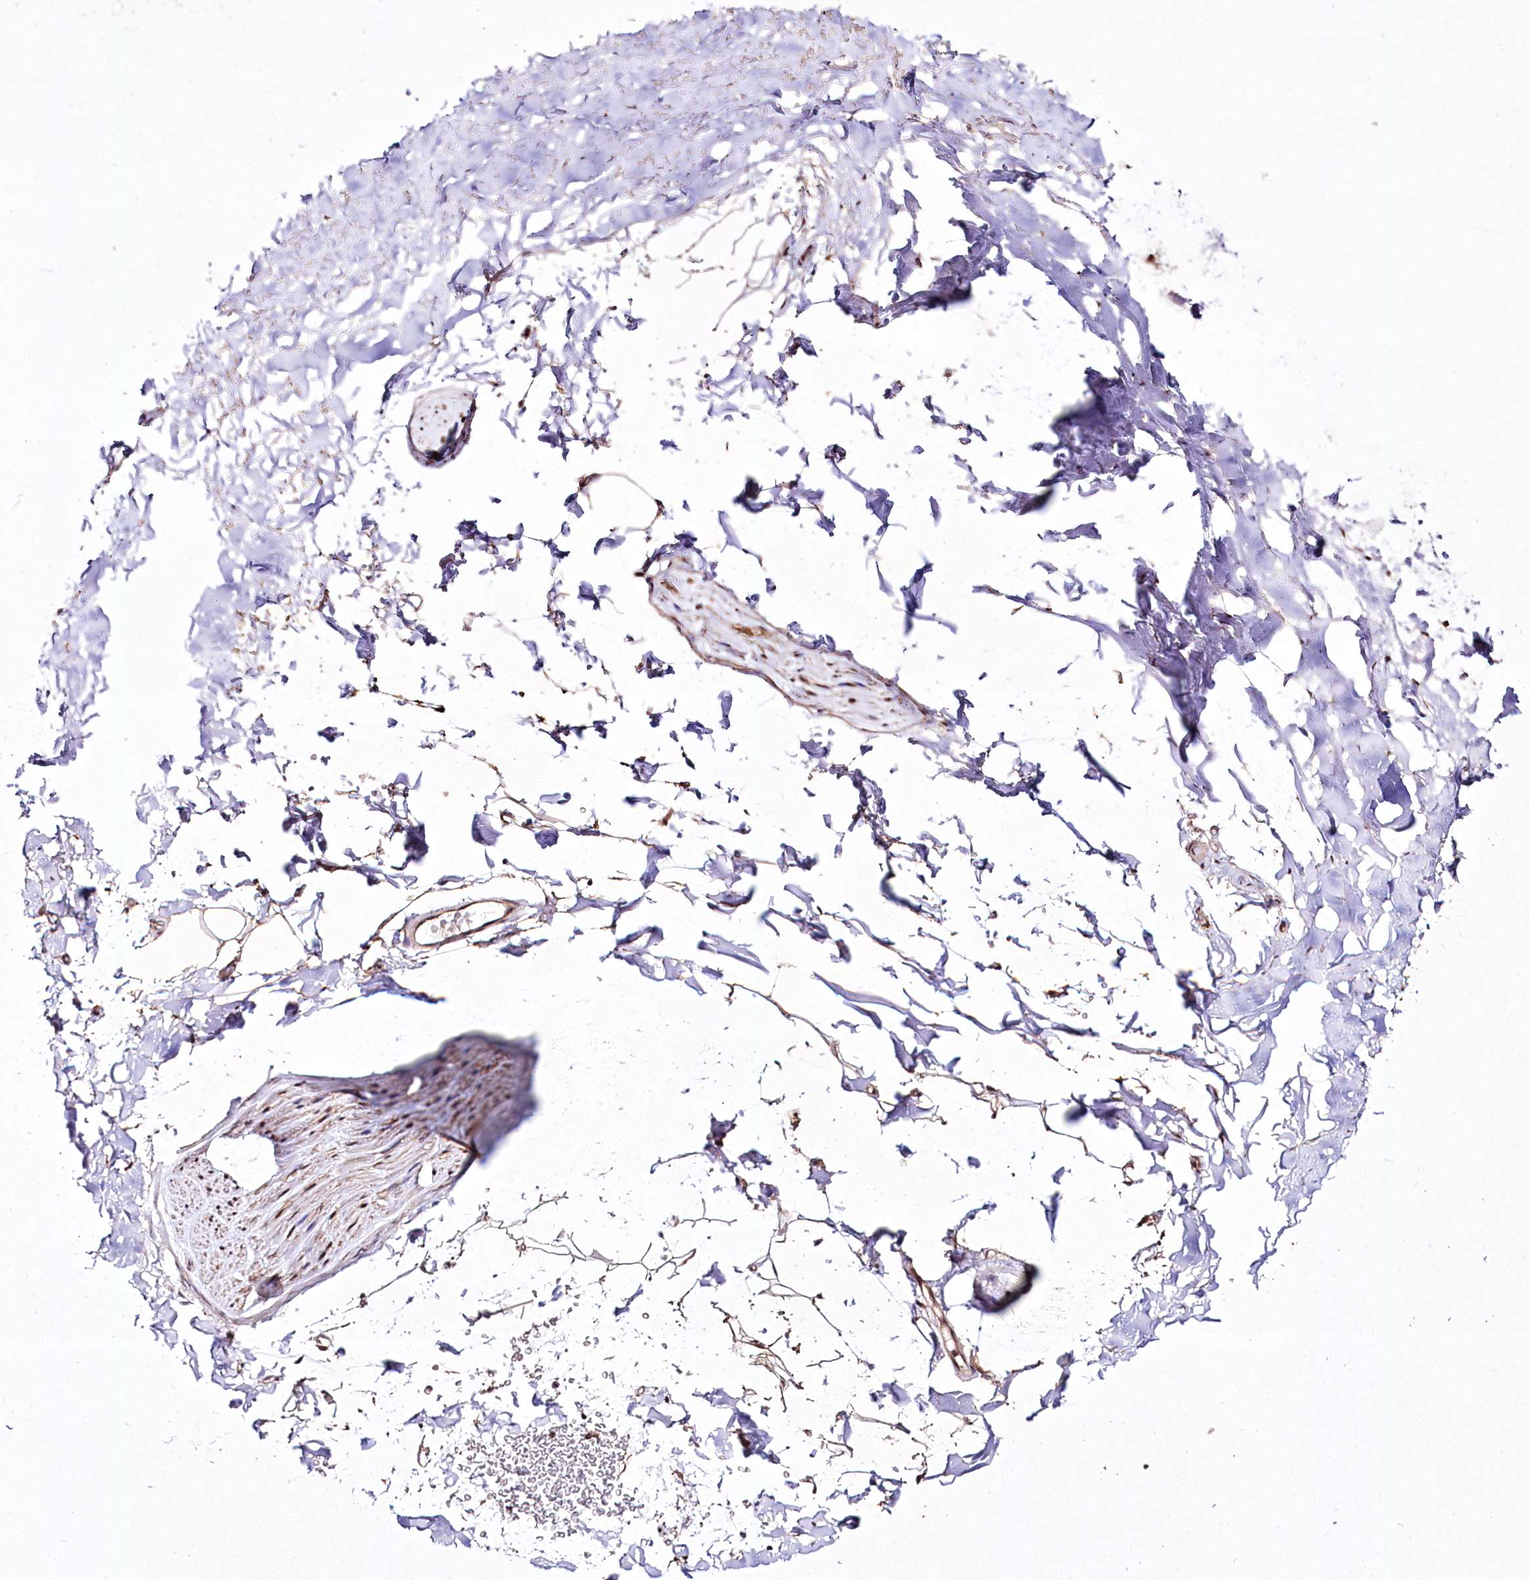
{"staining": {"intensity": "moderate", "quantity": "<25%", "location": "nuclear"}, "tissue": "adipose tissue", "cell_type": "Adipocytes", "image_type": "normal", "snomed": [{"axis": "morphology", "description": "Normal tissue, NOS"}, {"axis": "topography", "description": "Cartilage tissue"}, {"axis": "topography", "description": "Bronchus"}], "caption": "Adipocytes reveal low levels of moderate nuclear positivity in approximately <25% of cells in benign adipose tissue.", "gene": "CCDC59", "patient": {"sex": "female", "age": 73}}